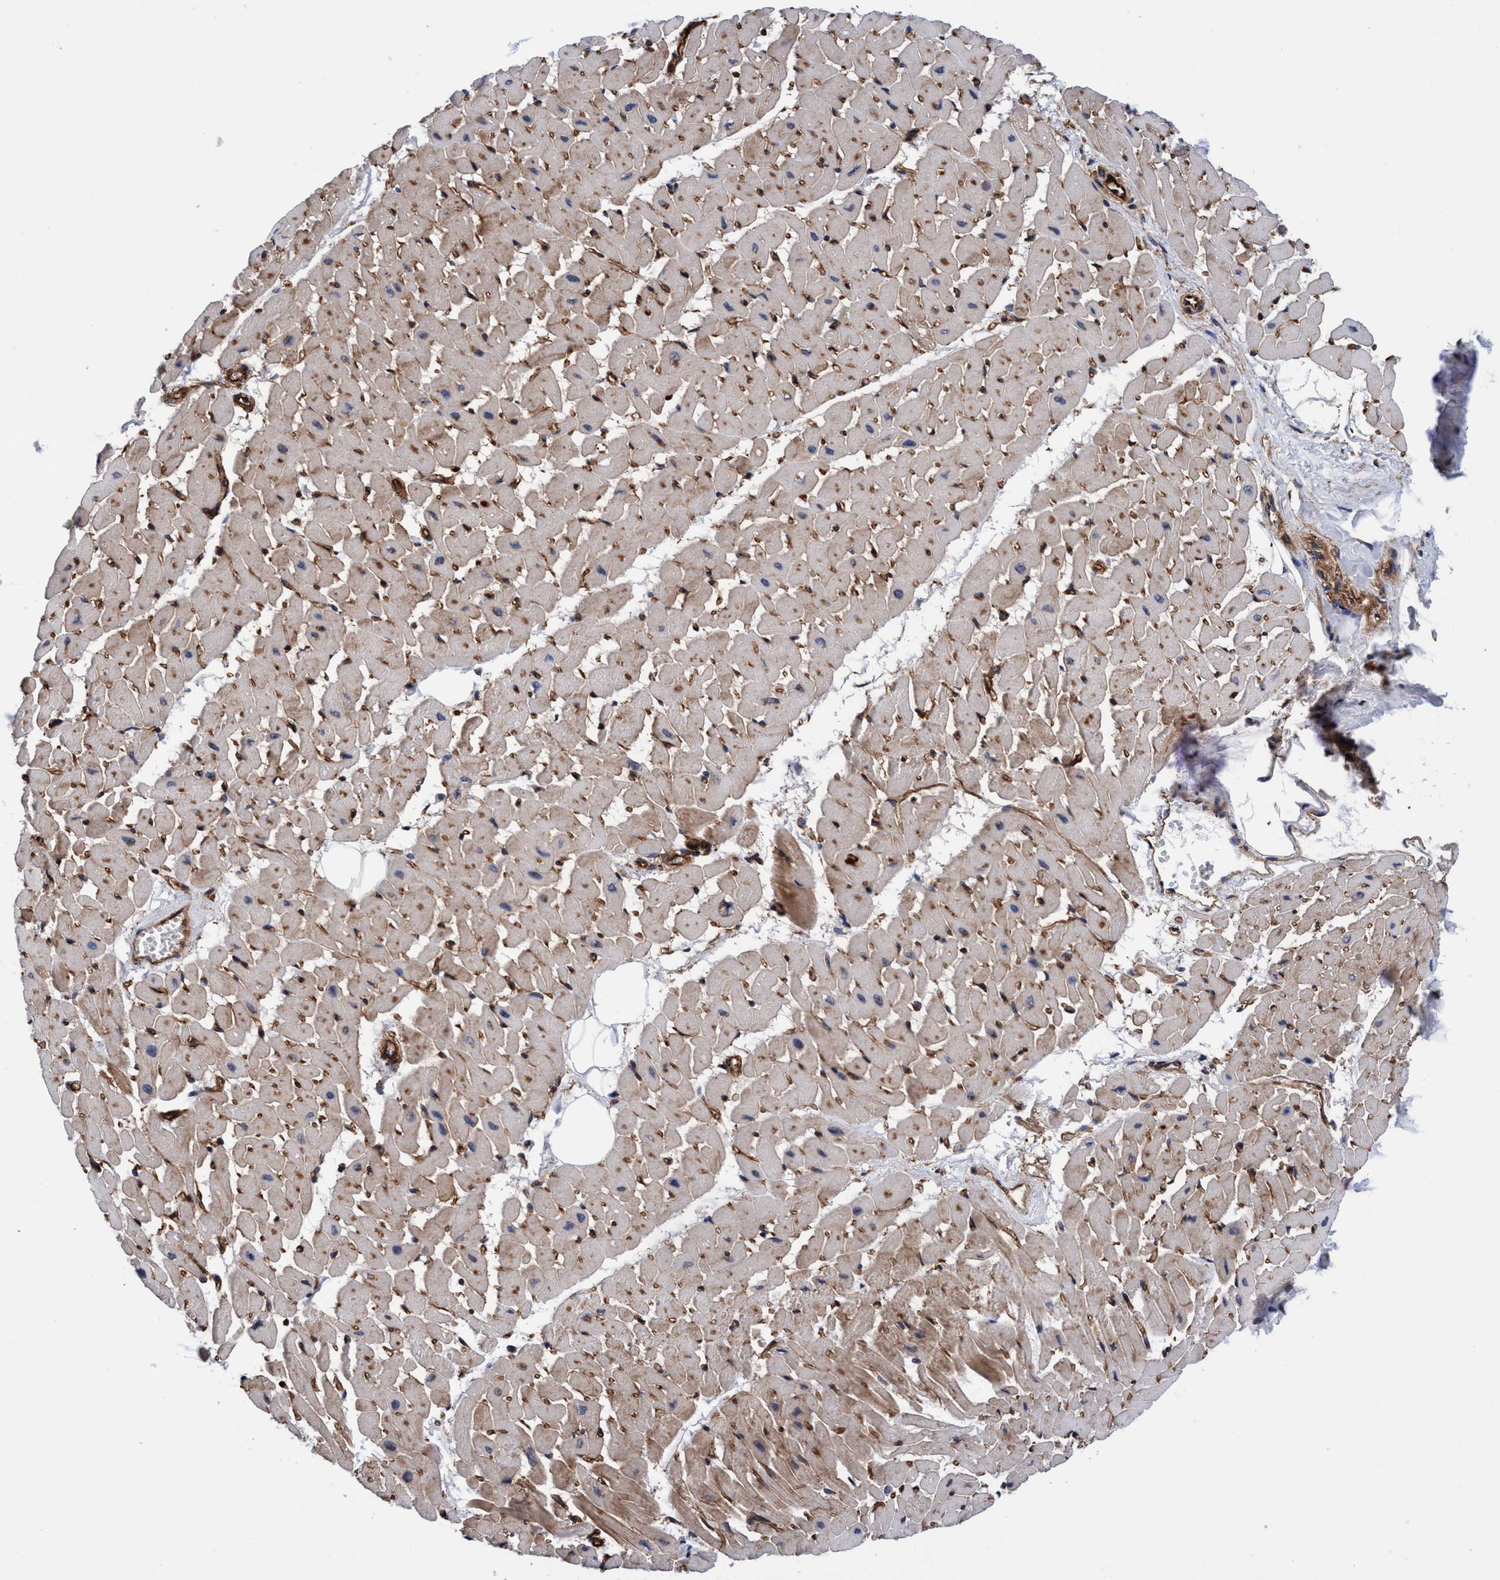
{"staining": {"intensity": "weak", "quantity": "25%-75%", "location": "cytoplasmic/membranous"}, "tissue": "heart muscle", "cell_type": "Cardiomyocytes", "image_type": "normal", "snomed": [{"axis": "morphology", "description": "Normal tissue, NOS"}, {"axis": "topography", "description": "Heart"}], "caption": "Approximately 25%-75% of cardiomyocytes in normal heart muscle show weak cytoplasmic/membranous protein staining as visualized by brown immunohistochemical staining.", "gene": "MCM3AP", "patient": {"sex": "female", "age": 19}}